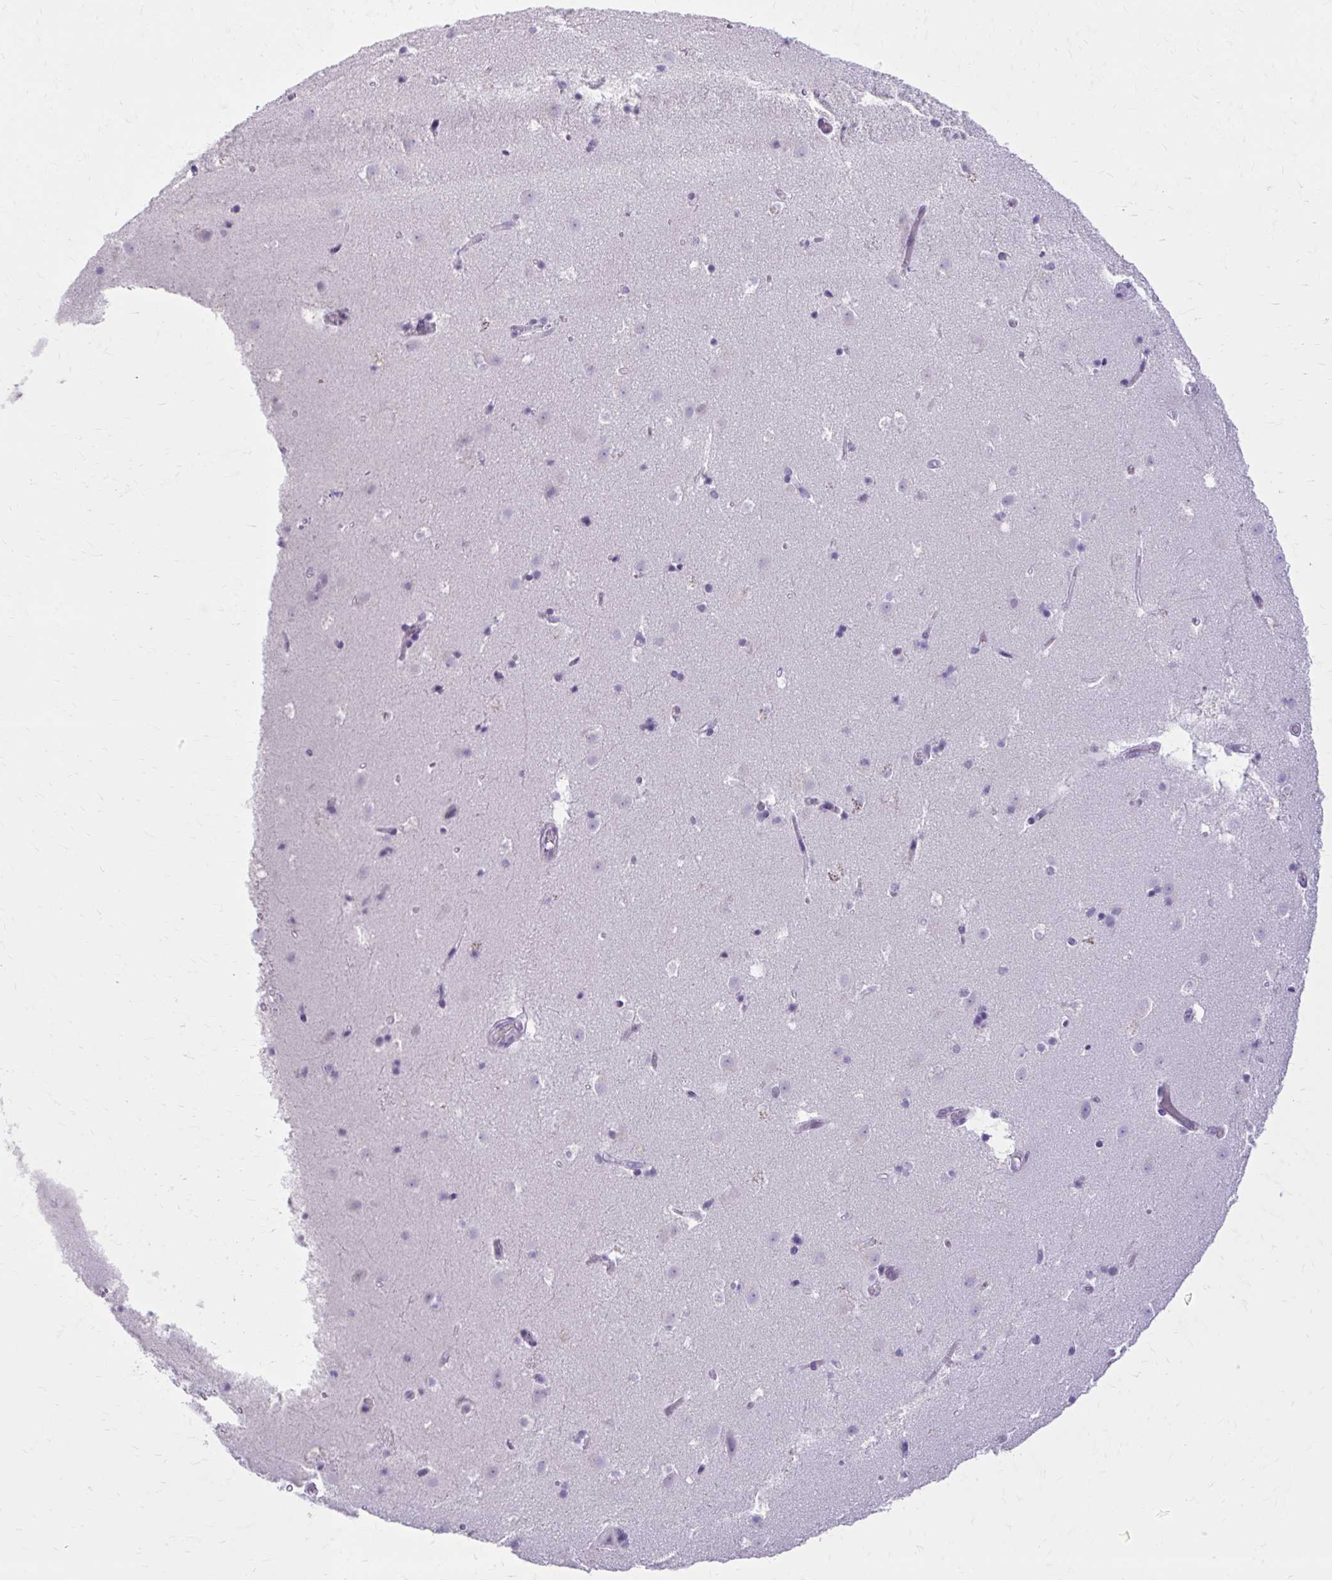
{"staining": {"intensity": "negative", "quantity": "none", "location": "none"}, "tissue": "caudate", "cell_type": "Glial cells", "image_type": "normal", "snomed": [{"axis": "morphology", "description": "Normal tissue, NOS"}, {"axis": "topography", "description": "Lateral ventricle wall"}], "caption": "Immunohistochemistry image of unremarkable caudate: human caudate stained with DAB (3,3'-diaminobenzidine) displays no significant protein staining in glial cells. (Immunohistochemistry, brightfield microscopy, high magnification).", "gene": "OR4B1", "patient": {"sex": "male", "age": 37}}